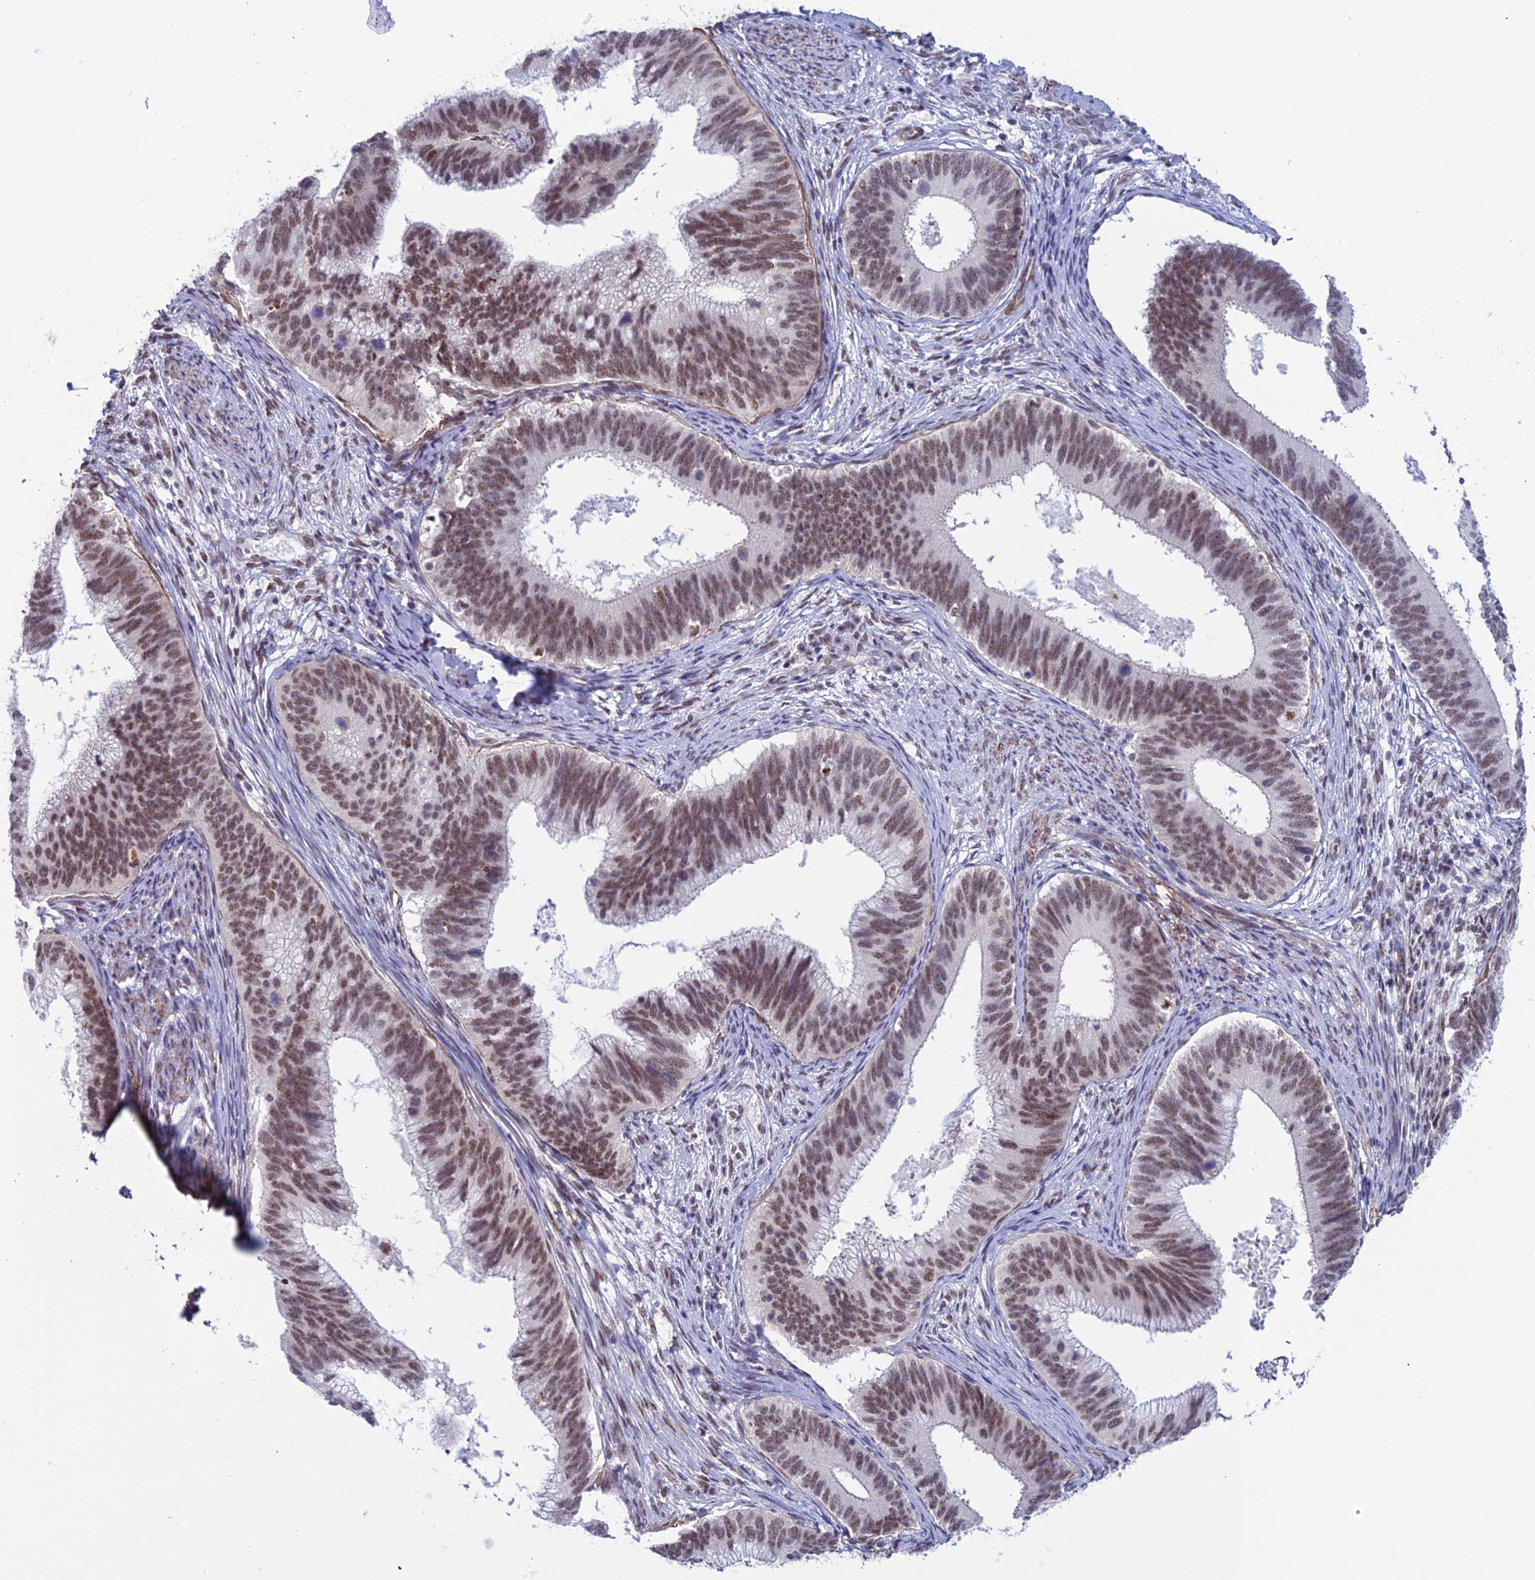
{"staining": {"intensity": "moderate", "quantity": ">75%", "location": "nuclear"}, "tissue": "cervical cancer", "cell_type": "Tumor cells", "image_type": "cancer", "snomed": [{"axis": "morphology", "description": "Adenocarcinoma, NOS"}, {"axis": "topography", "description": "Cervix"}], "caption": "DAB immunohistochemical staining of human cervical adenocarcinoma exhibits moderate nuclear protein staining in approximately >75% of tumor cells.", "gene": "U2AF1", "patient": {"sex": "female", "age": 42}}